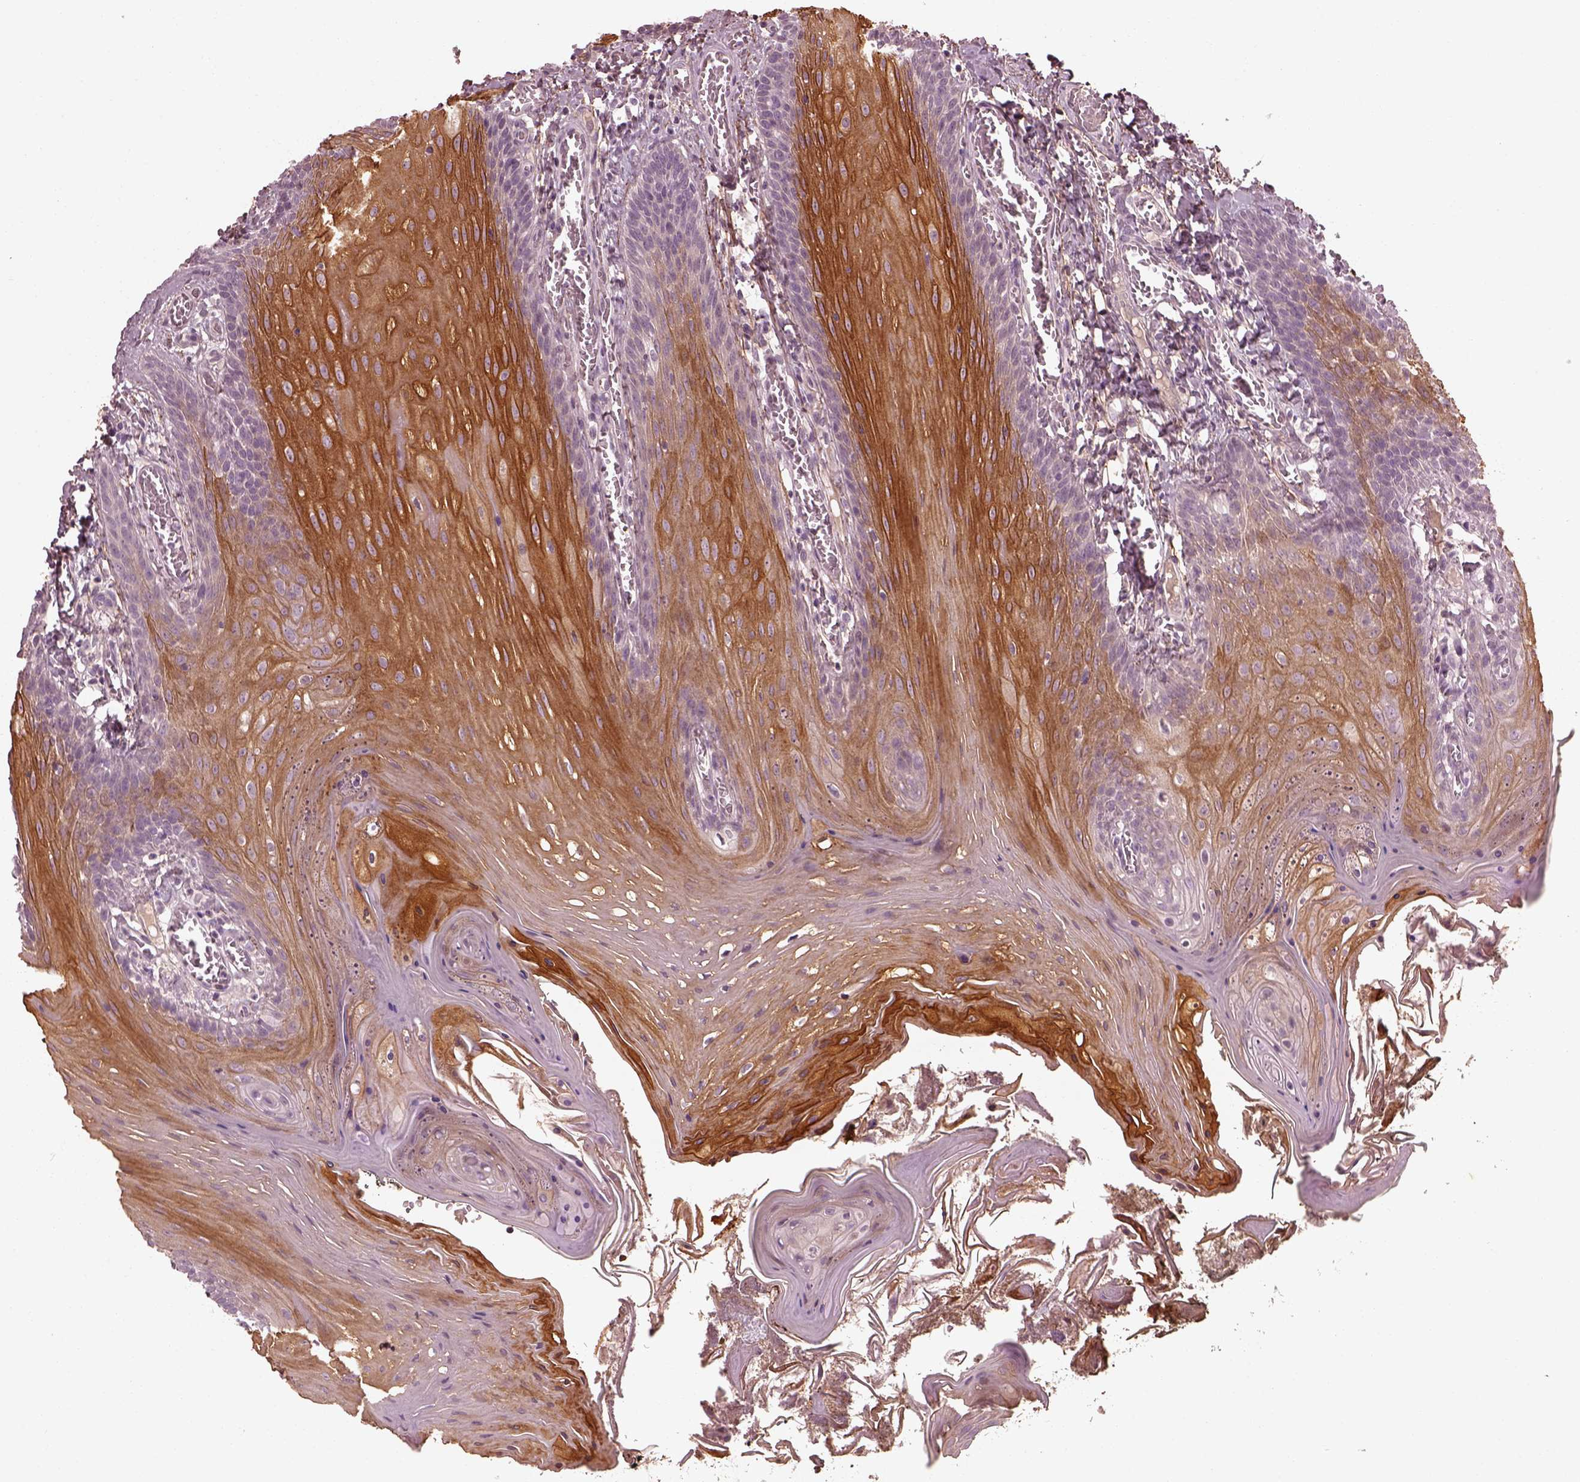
{"staining": {"intensity": "moderate", "quantity": "25%-75%", "location": "cytoplasmic/membranous"}, "tissue": "oral mucosa", "cell_type": "Squamous epithelial cells", "image_type": "normal", "snomed": [{"axis": "morphology", "description": "Normal tissue, NOS"}, {"axis": "topography", "description": "Oral tissue"}], "caption": "A brown stain shows moderate cytoplasmic/membranous positivity of a protein in squamous epithelial cells of benign human oral mucosa. Ihc stains the protein in brown and the nuclei are stained blue.", "gene": "EFEMP1", "patient": {"sex": "male", "age": 9}}